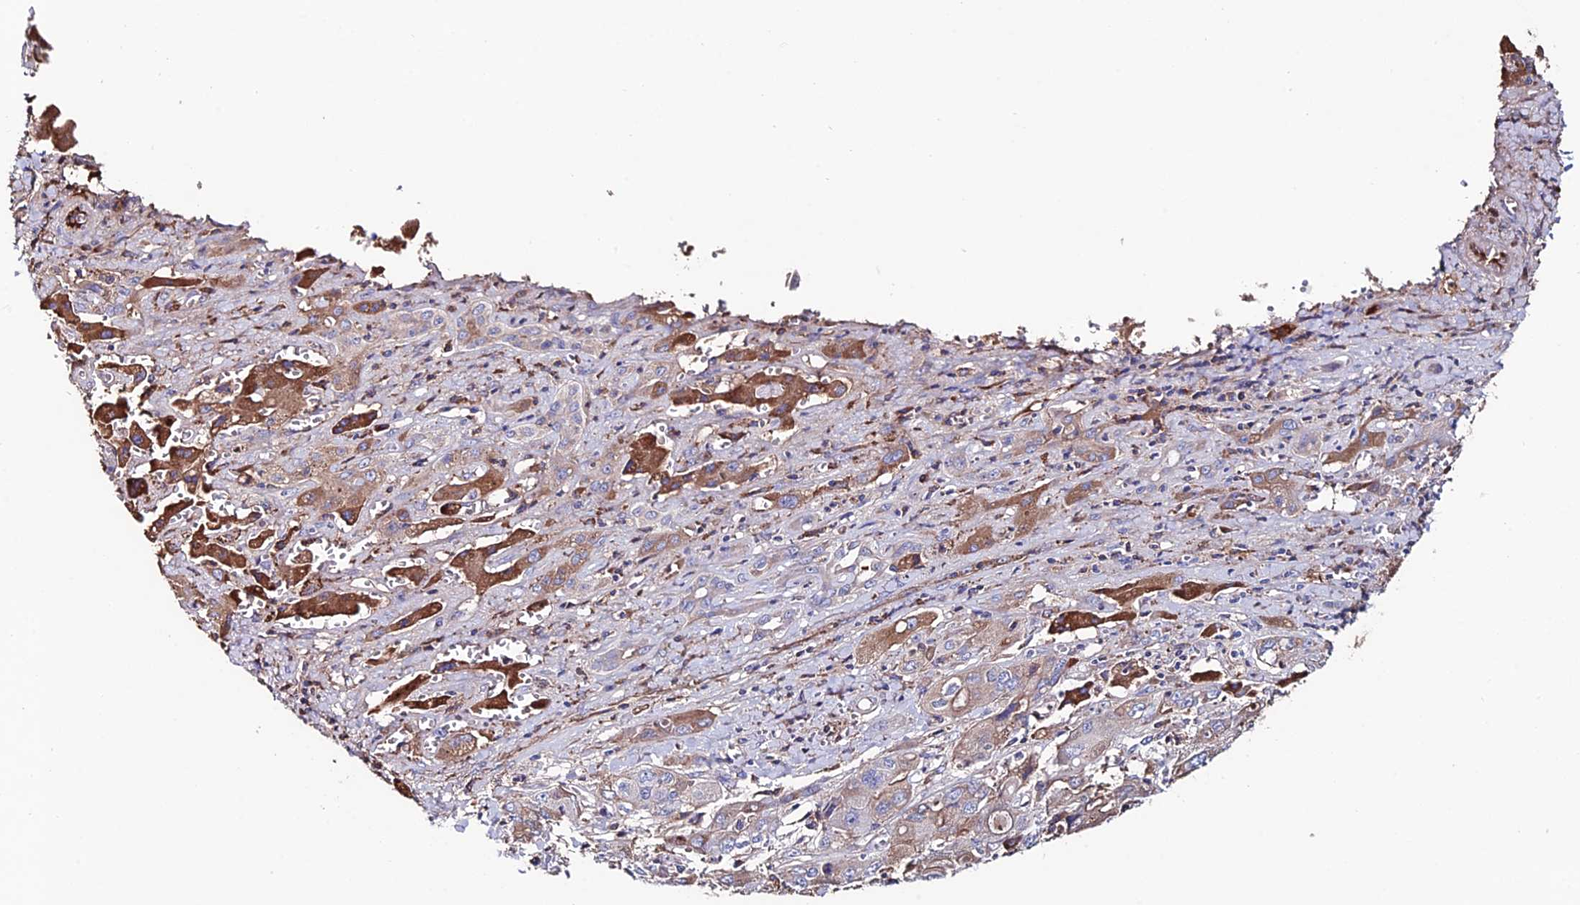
{"staining": {"intensity": "moderate", "quantity": "25%-75%", "location": "cytoplasmic/membranous"}, "tissue": "liver cancer", "cell_type": "Tumor cells", "image_type": "cancer", "snomed": [{"axis": "morphology", "description": "Cholangiocarcinoma"}, {"axis": "topography", "description": "Liver"}], "caption": "Tumor cells demonstrate medium levels of moderate cytoplasmic/membranous staining in approximately 25%-75% of cells in cholangiocarcinoma (liver). (DAB IHC, brown staining for protein, blue staining for nuclei).", "gene": "SLC25A16", "patient": {"sex": "male", "age": 67}}